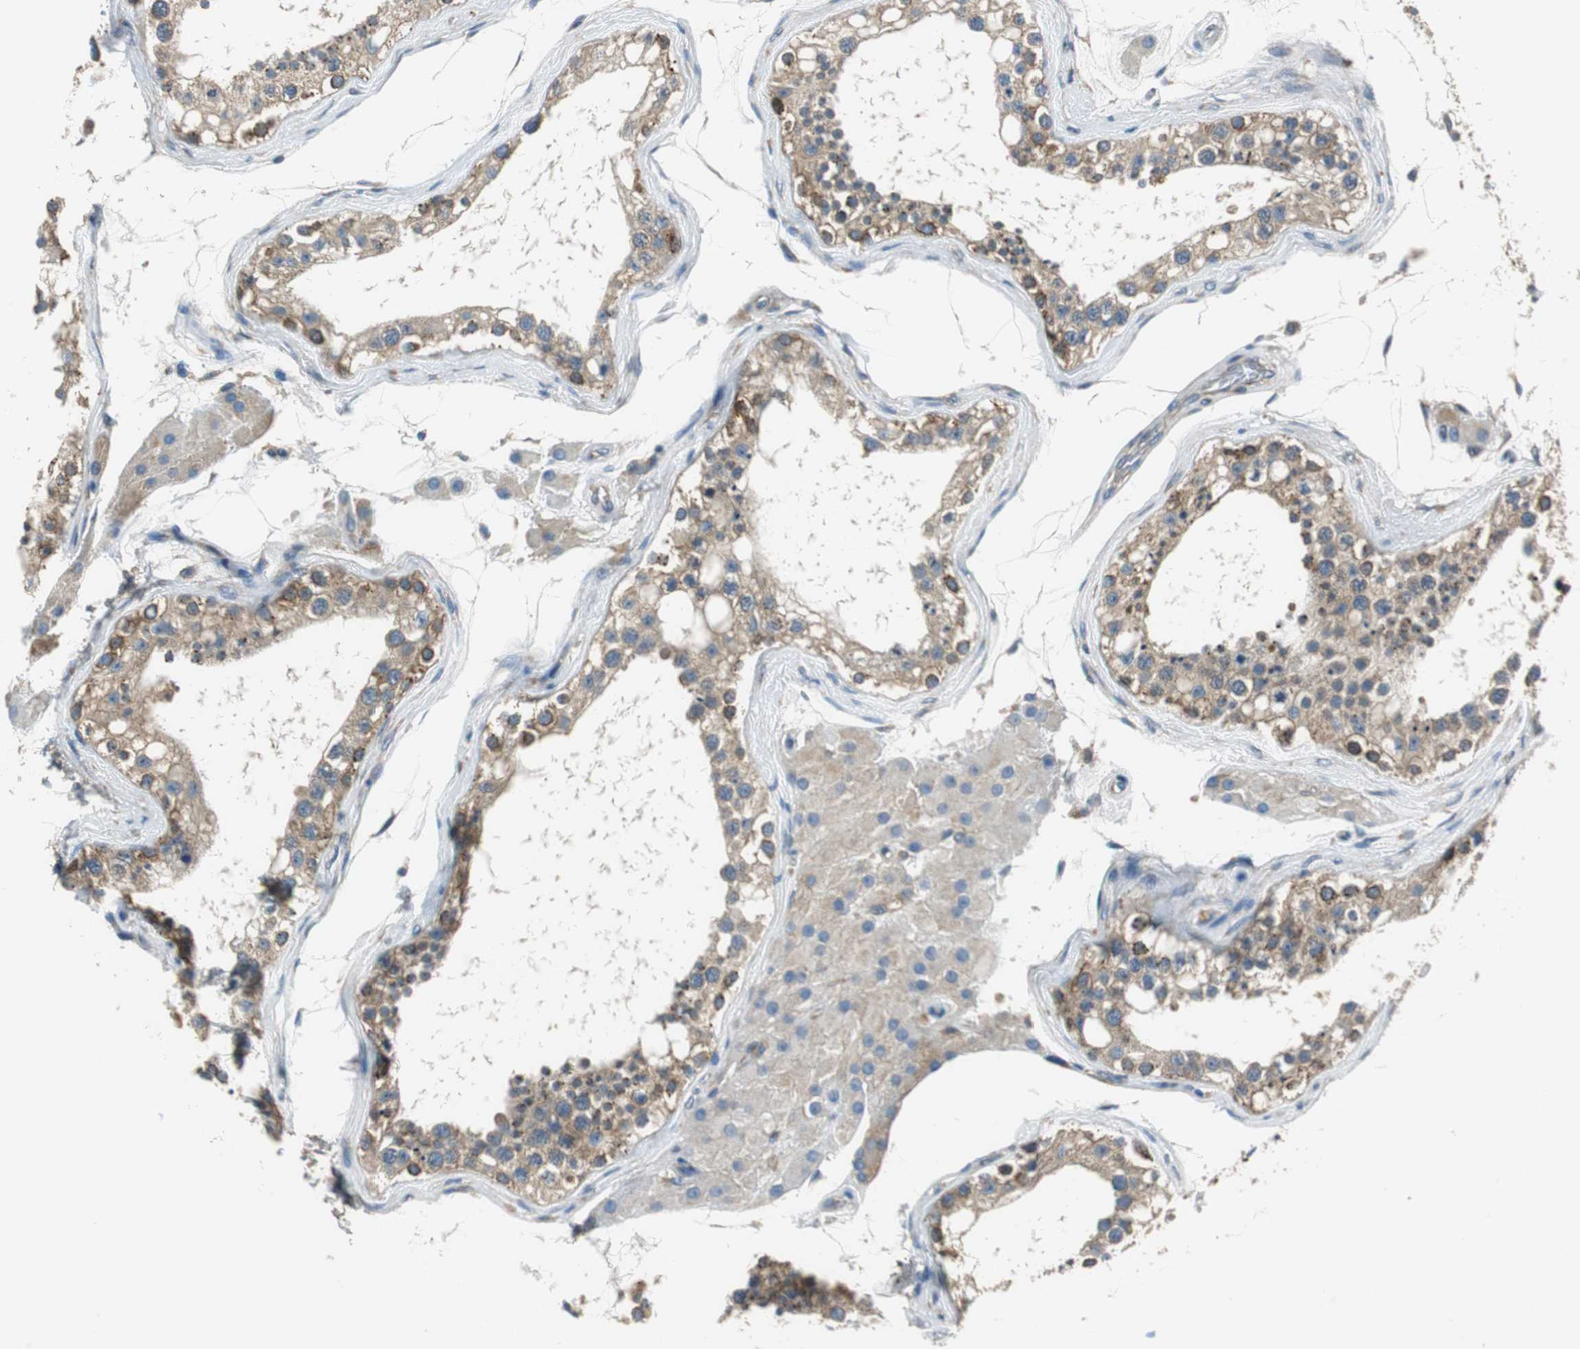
{"staining": {"intensity": "strong", "quantity": ">75%", "location": "cytoplasmic/membranous"}, "tissue": "testis", "cell_type": "Cells in seminiferous ducts", "image_type": "normal", "snomed": [{"axis": "morphology", "description": "Normal tissue, NOS"}, {"axis": "topography", "description": "Testis"}], "caption": "Immunohistochemistry (IHC) image of normal human testis stained for a protein (brown), which reveals high levels of strong cytoplasmic/membranous expression in approximately >75% of cells in seminiferous ducts.", "gene": "CNOT3", "patient": {"sex": "male", "age": 68}}